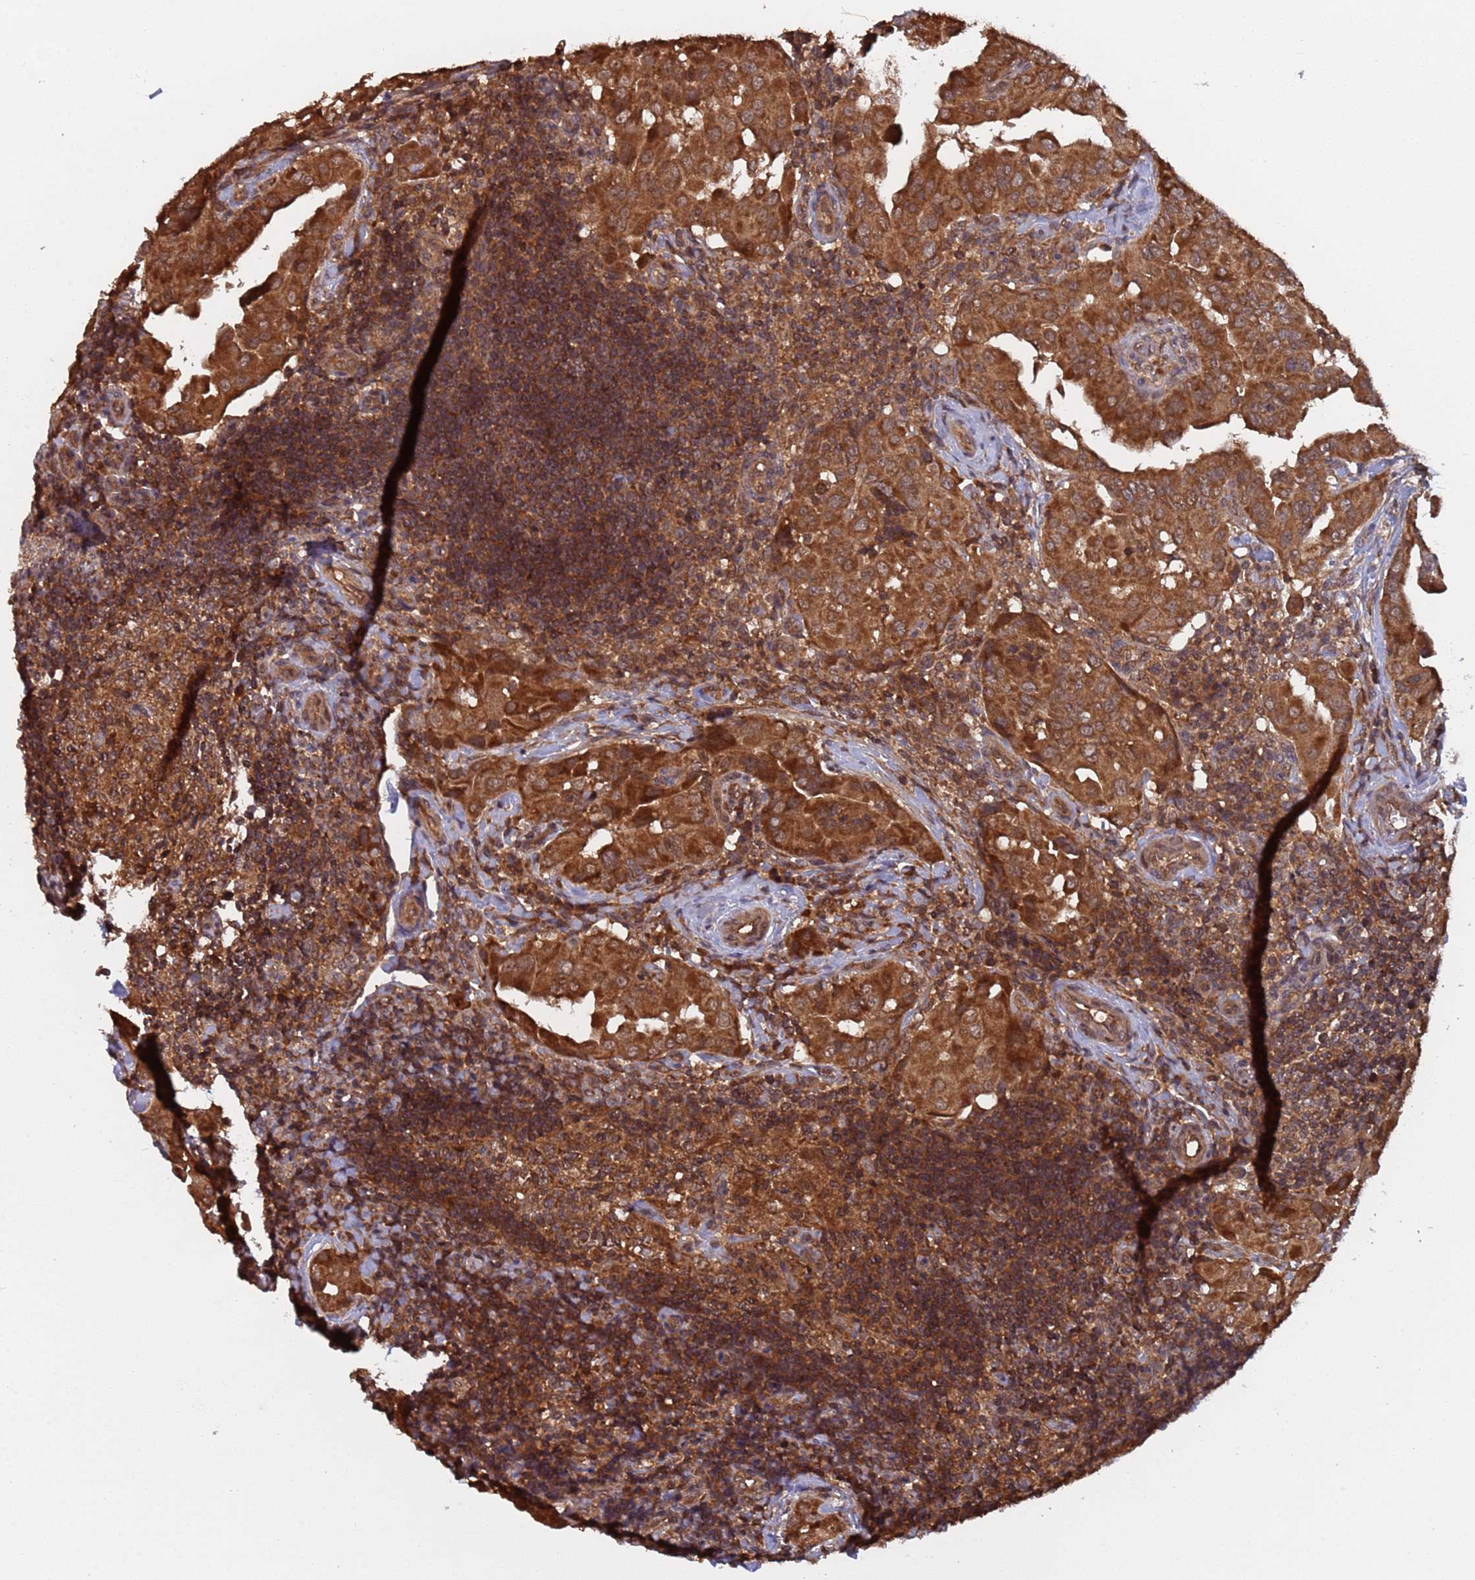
{"staining": {"intensity": "strong", "quantity": ">75%", "location": "cytoplasmic/membranous"}, "tissue": "thyroid cancer", "cell_type": "Tumor cells", "image_type": "cancer", "snomed": [{"axis": "morphology", "description": "Papillary adenocarcinoma, NOS"}, {"axis": "topography", "description": "Thyroid gland"}], "caption": "Tumor cells display high levels of strong cytoplasmic/membranous expression in approximately >75% of cells in thyroid cancer.", "gene": "ERI1", "patient": {"sex": "male", "age": 33}}